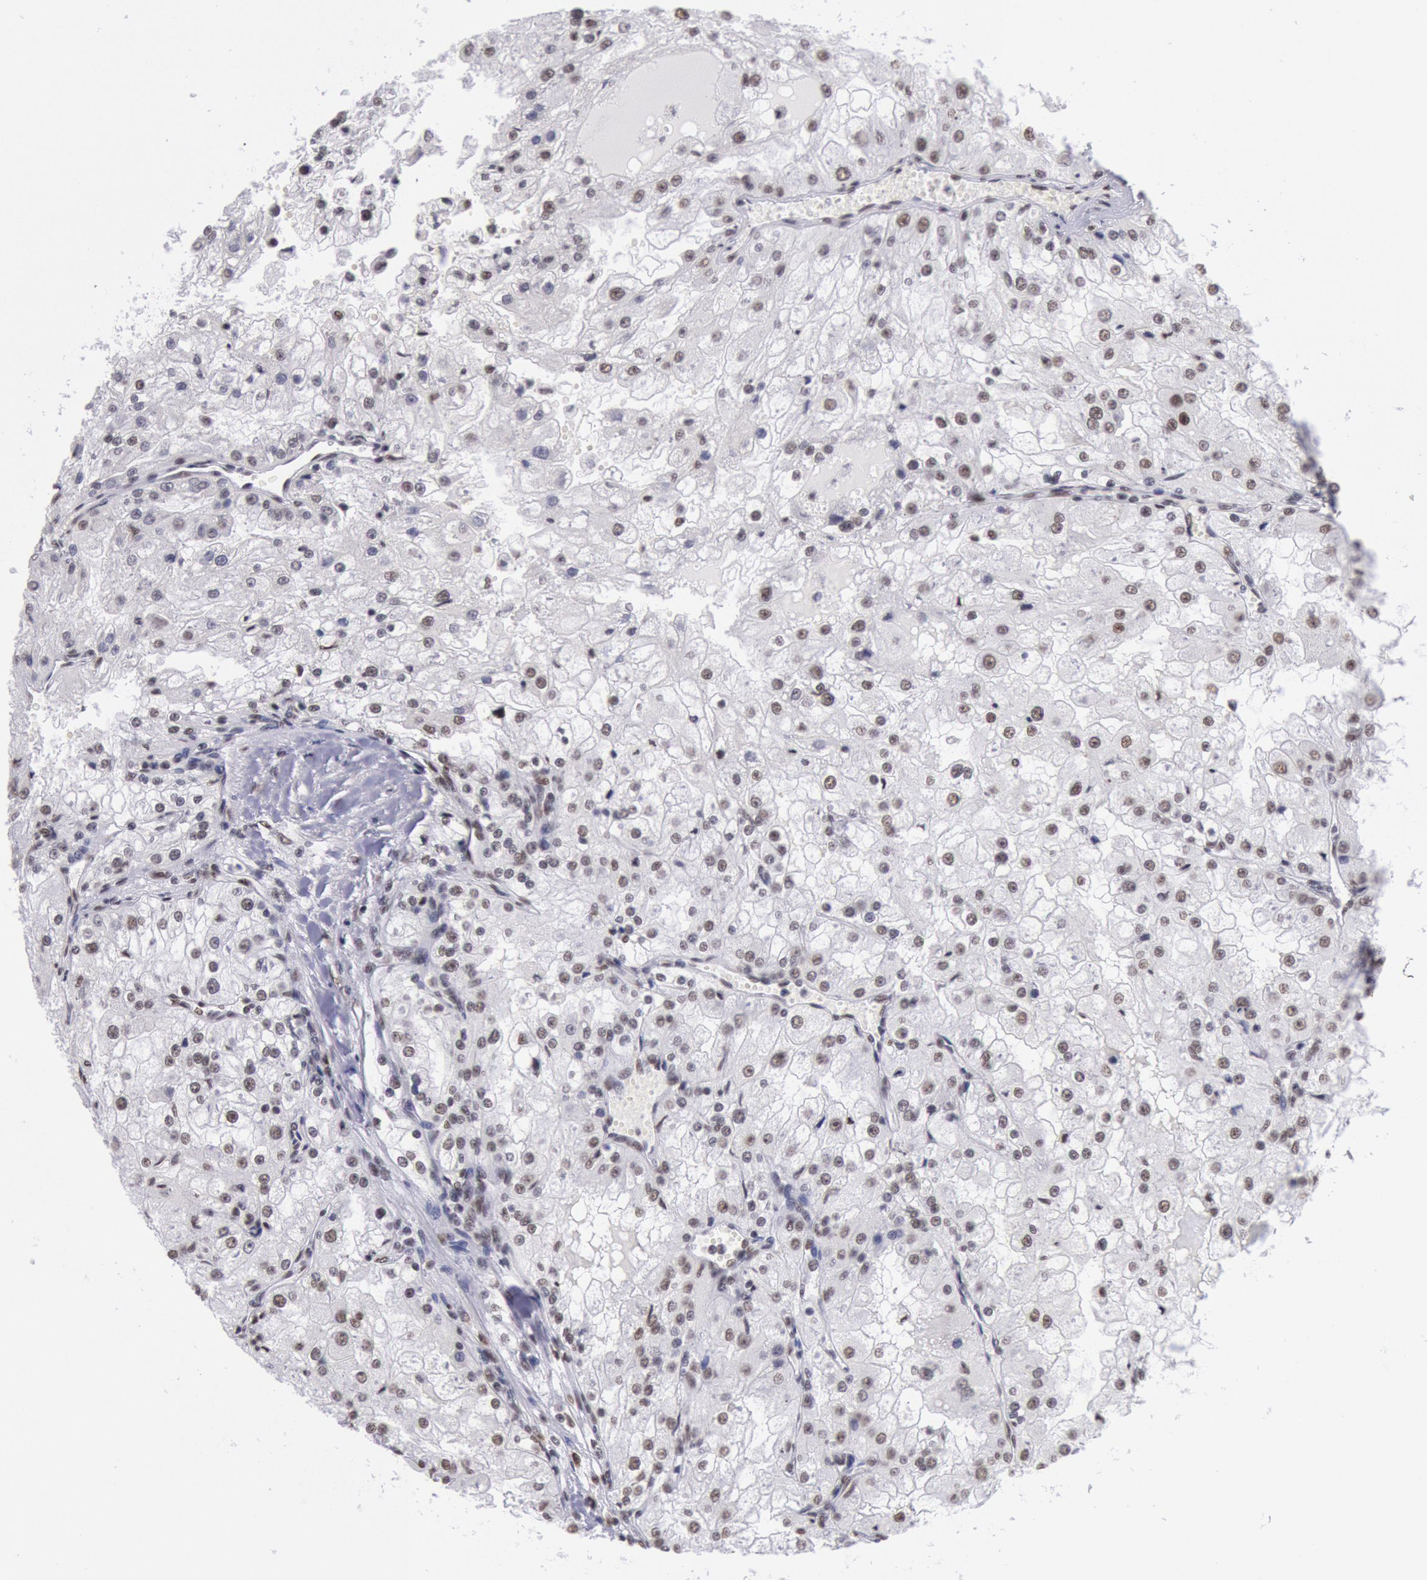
{"staining": {"intensity": "weak", "quantity": "25%-75%", "location": "nuclear"}, "tissue": "renal cancer", "cell_type": "Tumor cells", "image_type": "cancer", "snomed": [{"axis": "morphology", "description": "Adenocarcinoma, NOS"}, {"axis": "topography", "description": "Kidney"}], "caption": "The image demonstrates staining of renal cancer (adenocarcinoma), revealing weak nuclear protein staining (brown color) within tumor cells.", "gene": "SNRPD3", "patient": {"sex": "female", "age": 74}}